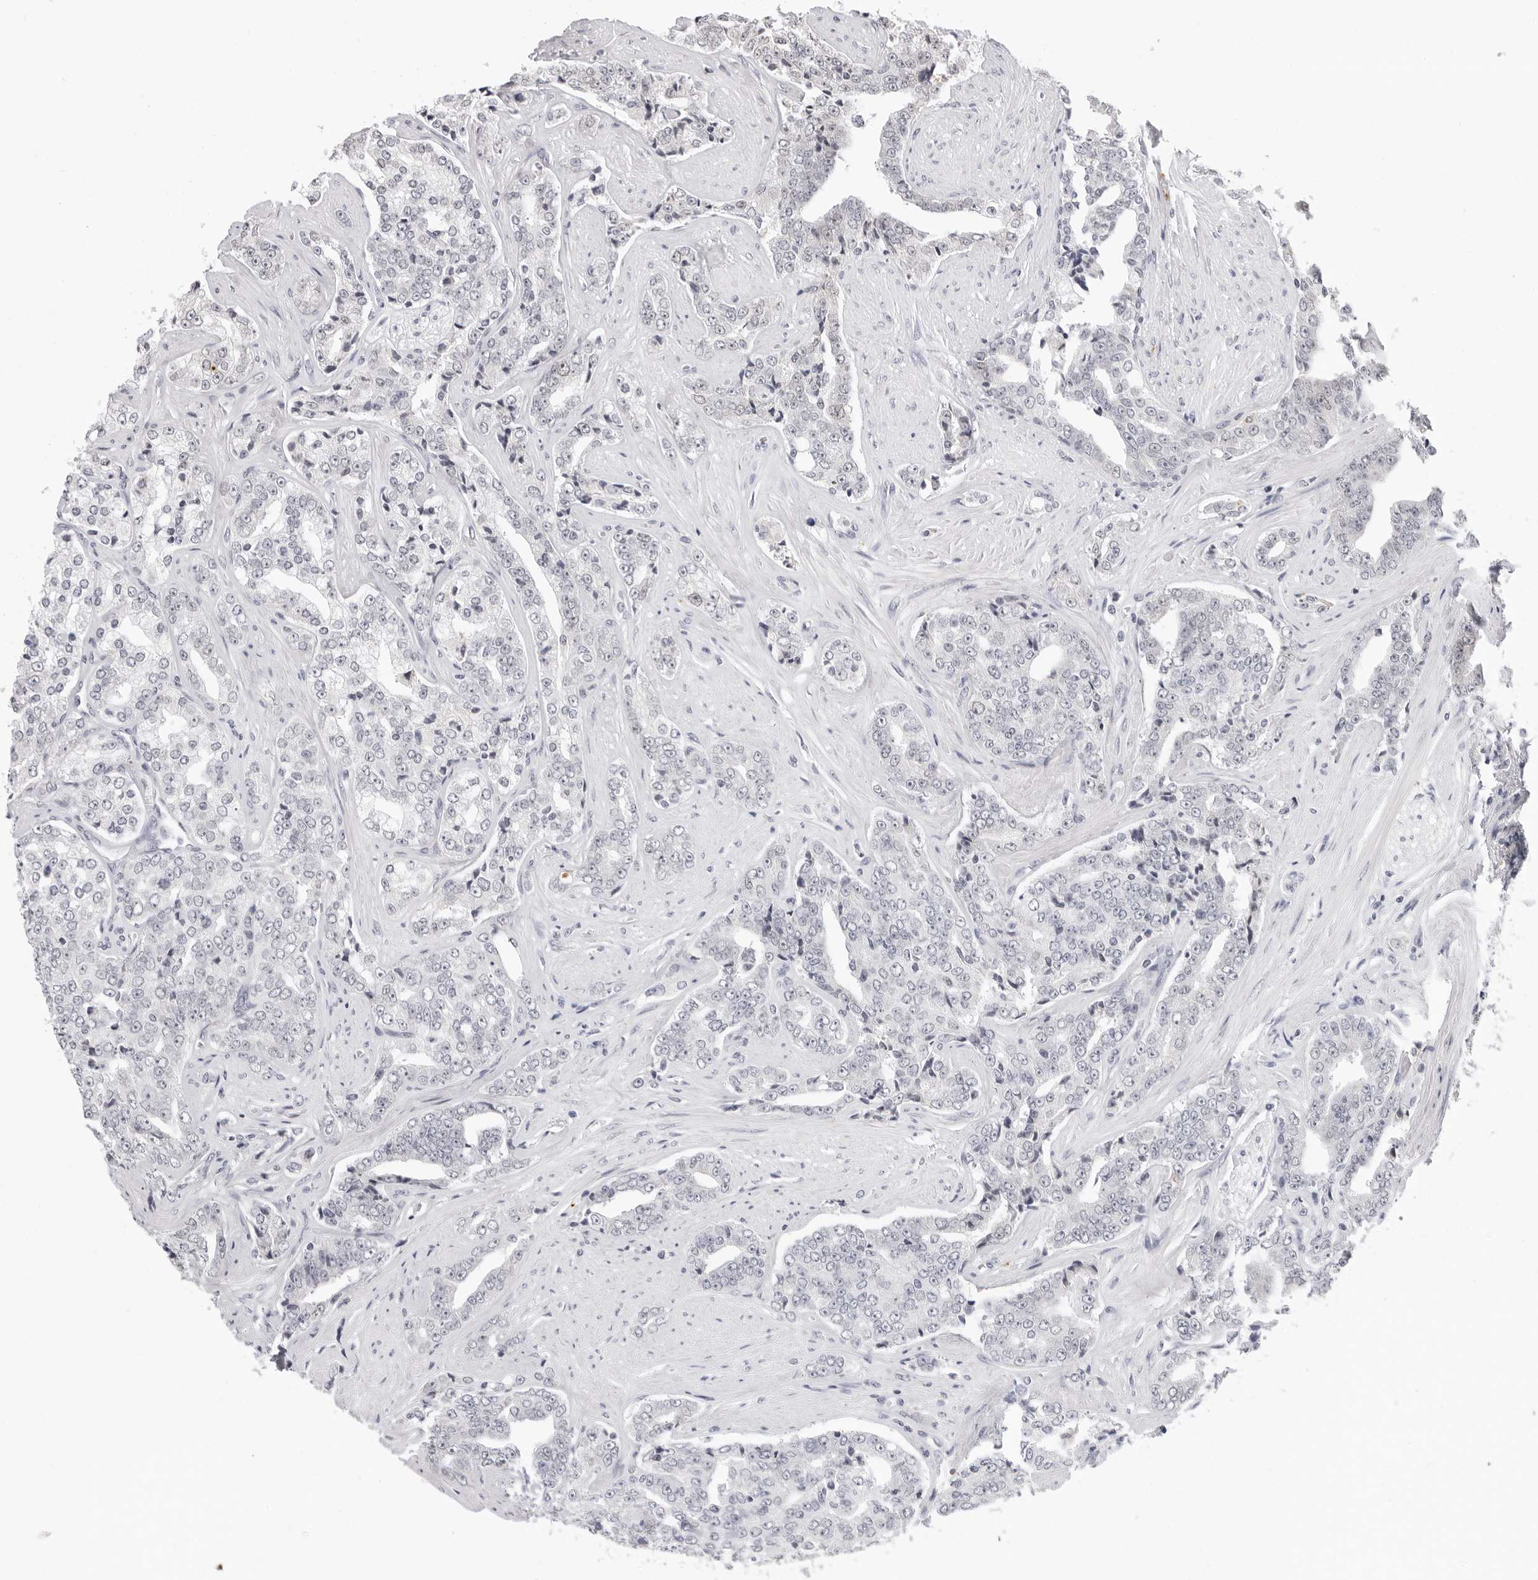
{"staining": {"intensity": "negative", "quantity": "none", "location": "none"}, "tissue": "prostate cancer", "cell_type": "Tumor cells", "image_type": "cancer", "snomed": [{"axis": "morphology", "description": "Adenocarcinoma, High grade"}, {"axis": "topography", "description": "Prostate"}], "caption": "Prostate adenocarcinoma (high-grade) stained for a protein using IHC demonstrates no staining tumor cells.", "gene": "MSH6", "patient": {"sex": "male", "age": 71}}